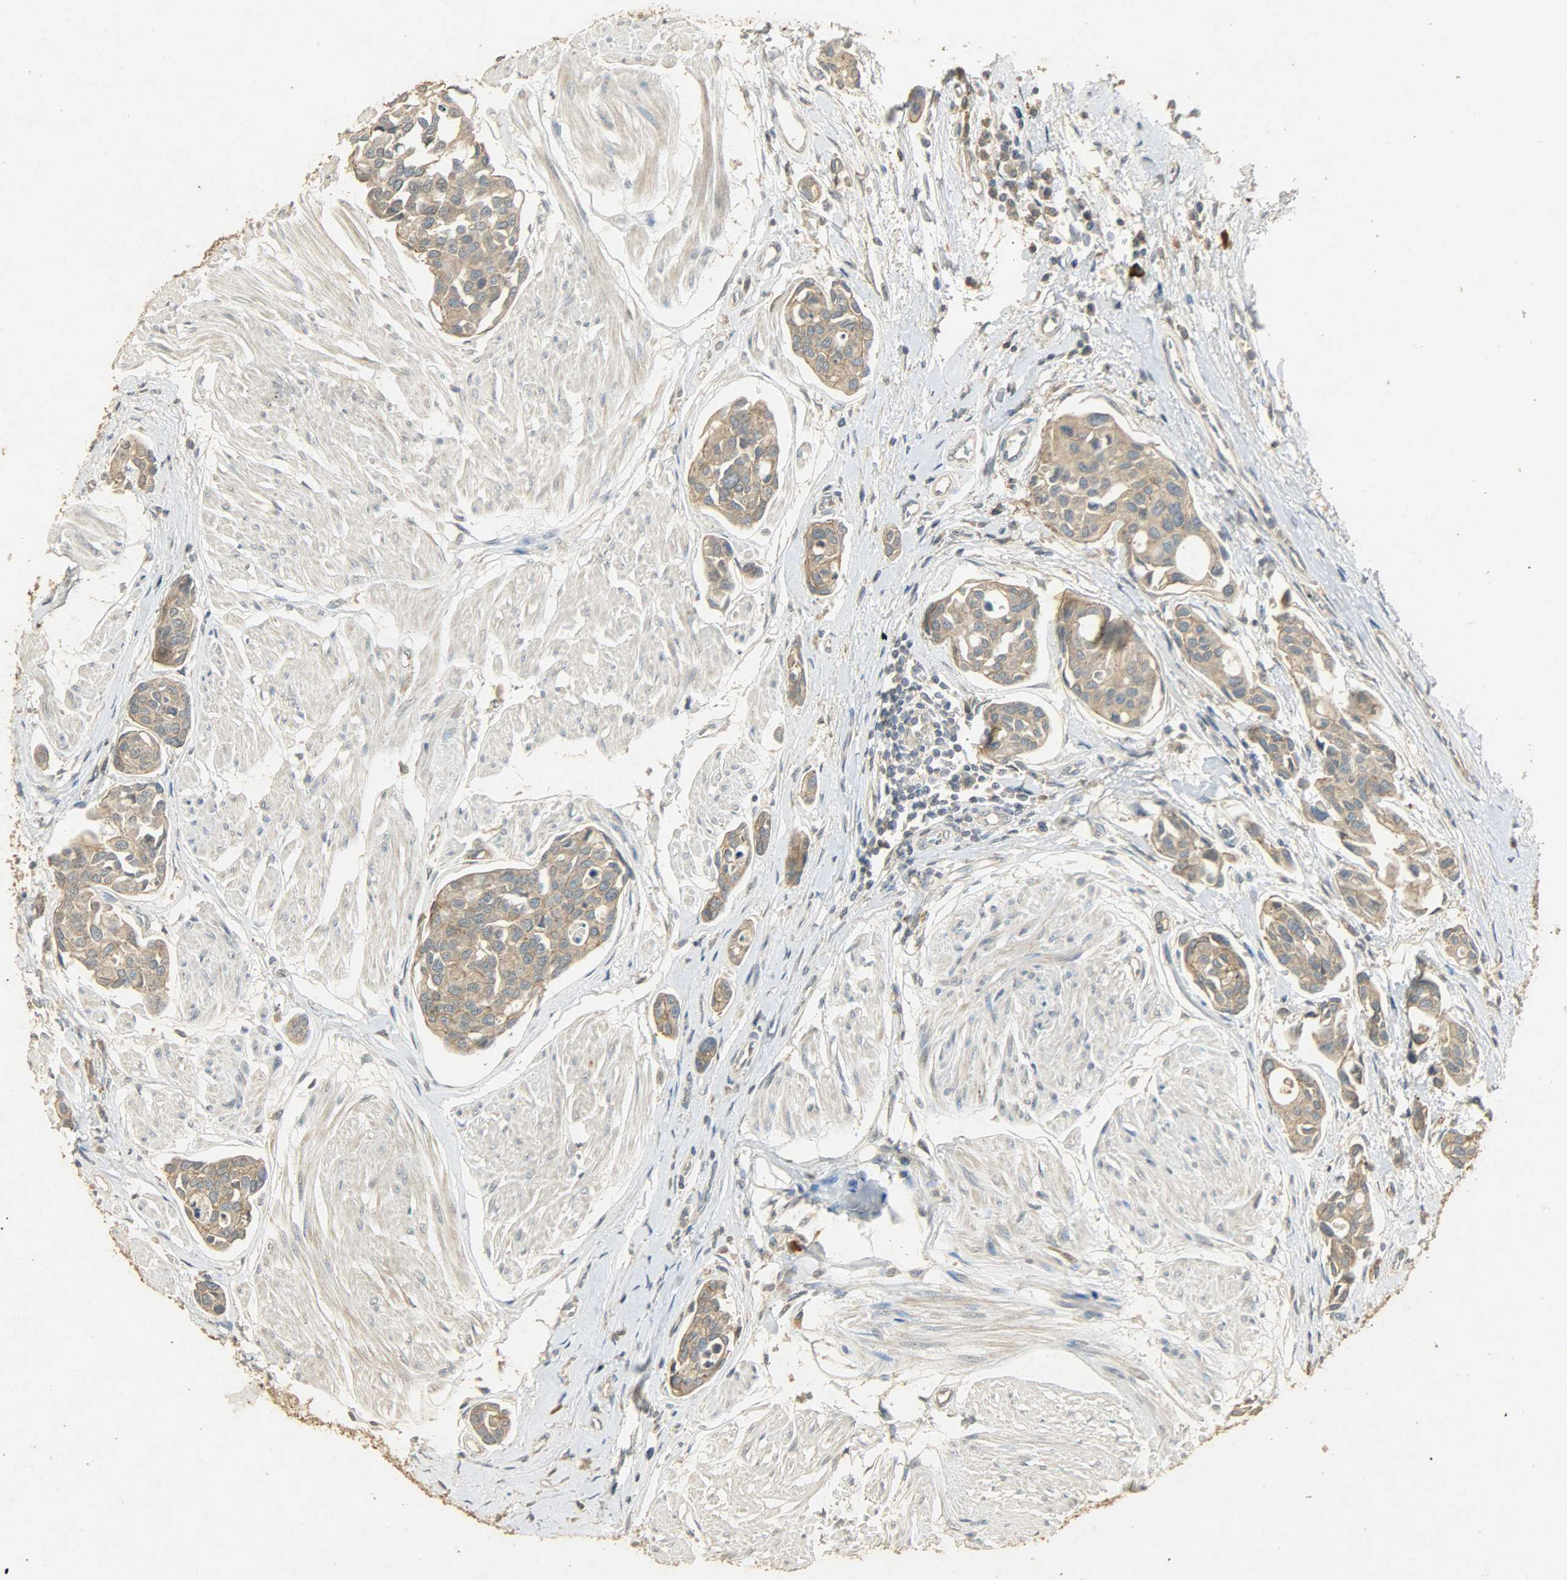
{"staining": {"intensity": "weak", "quantity": ">75%", "location": "cytoplasmic/membranous"}, "tissue": "urothelial cancer", "cell_type": "Tumor cells", "image_type": "cancer", "snomed": [{"axis": "morphology", "description": "Urothelial carcinoma, High grade"}, {"axis": "topography", "description": "Urinary bladder"}], "caption": "A histopathology image of high-grade urothelial carcinoma stained for a protein reveals weak cytoplasmic/membranous brown staining in tumor cells.", "gene": "ATP2B1", "patient": {"sex": "male", "age": 78}}